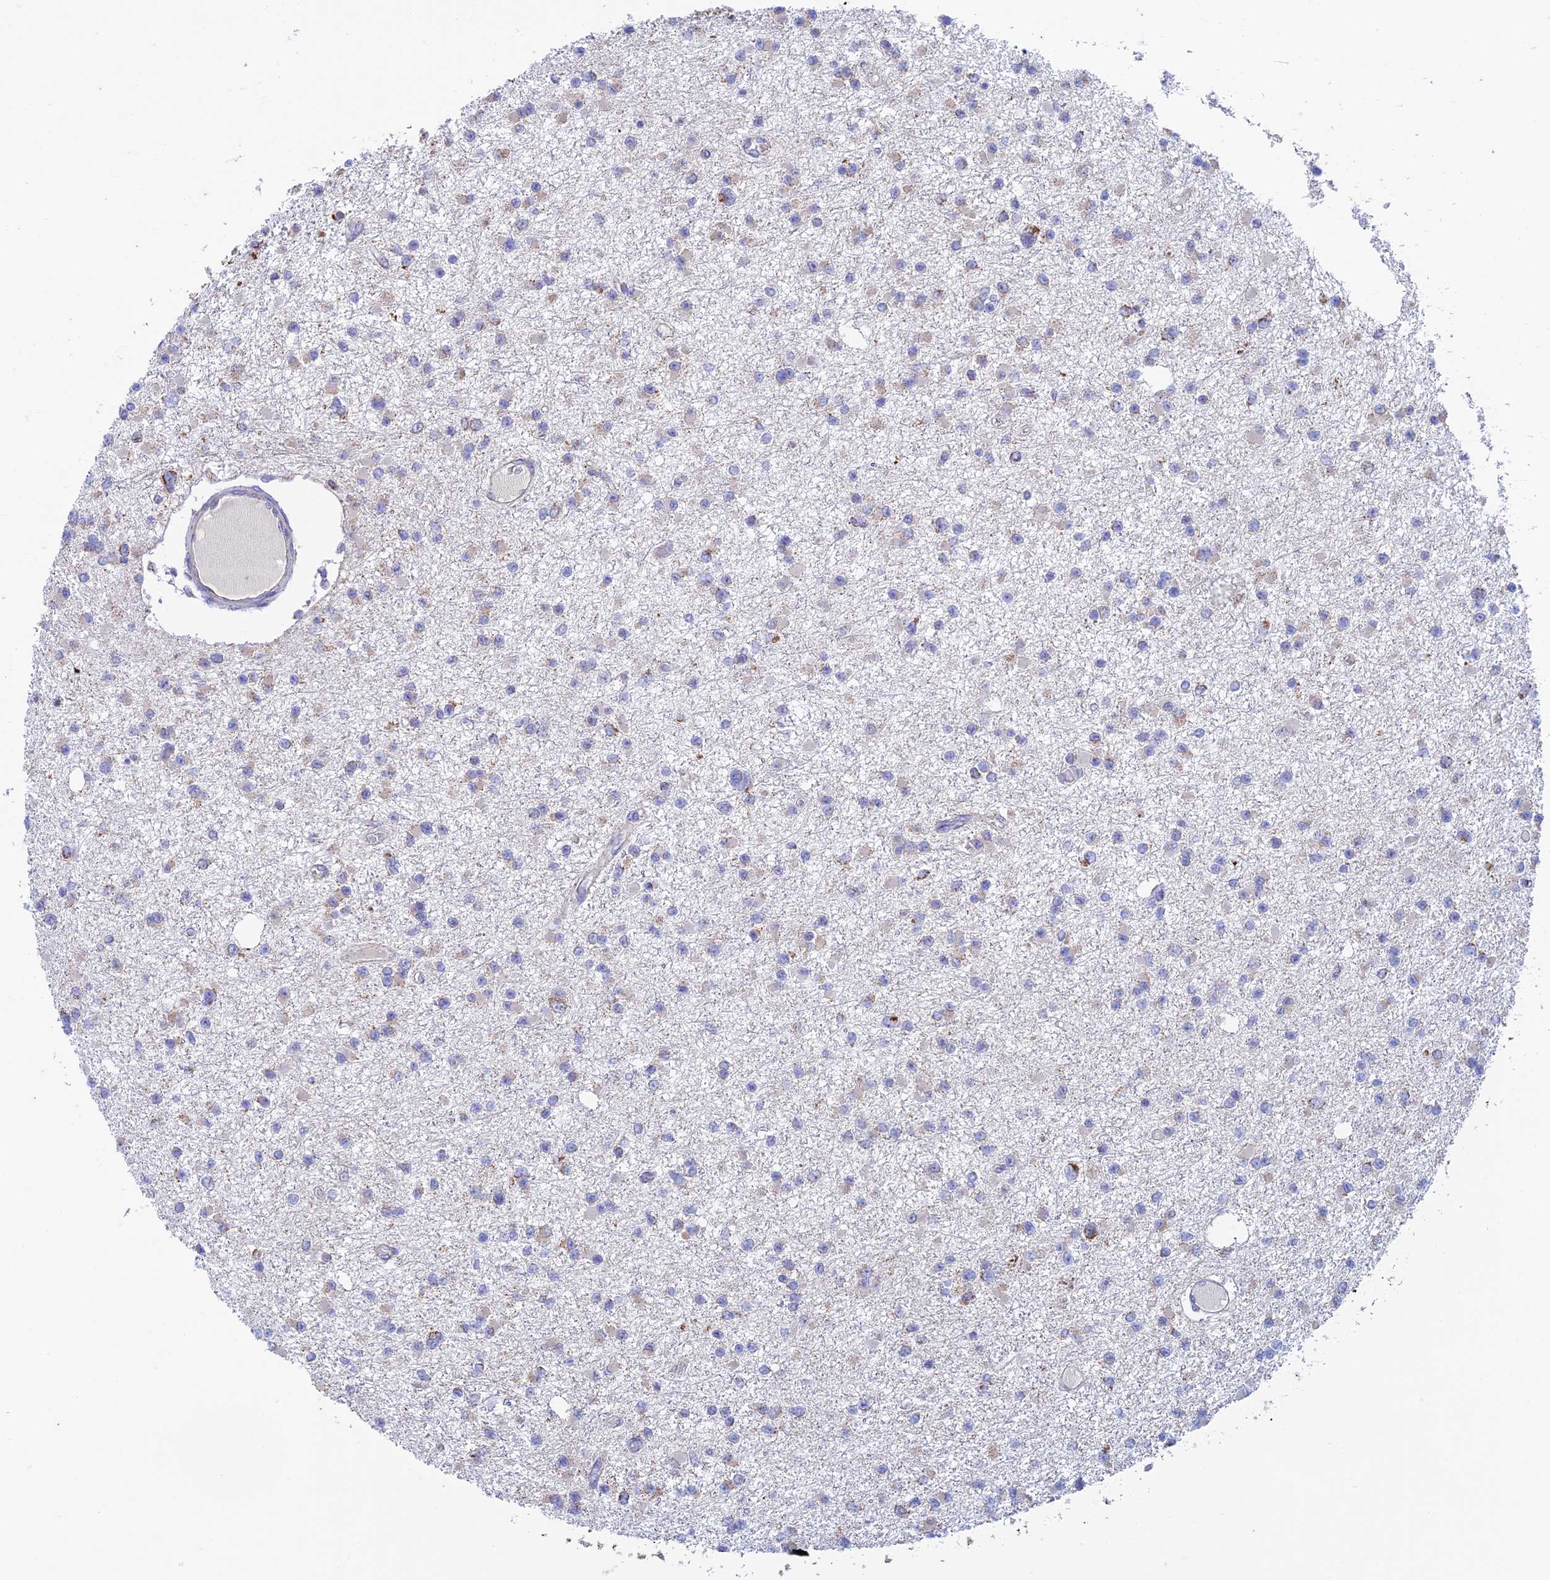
{"staining": {"intensity": "negative", "quantity": "none", "location": "none"}, "tissue": "glioma", "cell_type": "Tumor cells", "image_type": "cancer", "snomed": [{"axis": "morphology", "description": "Glioma, malignant, Low grade"}, {"axis": "topography", "description": "Brain"}], "caption": "Glioma stained for a protein using immunohistochemistry (IHC) exhibits no positivity tumor cells.", "gene": "ZNF181", "patient": {"sex": "female", "age": 22}}